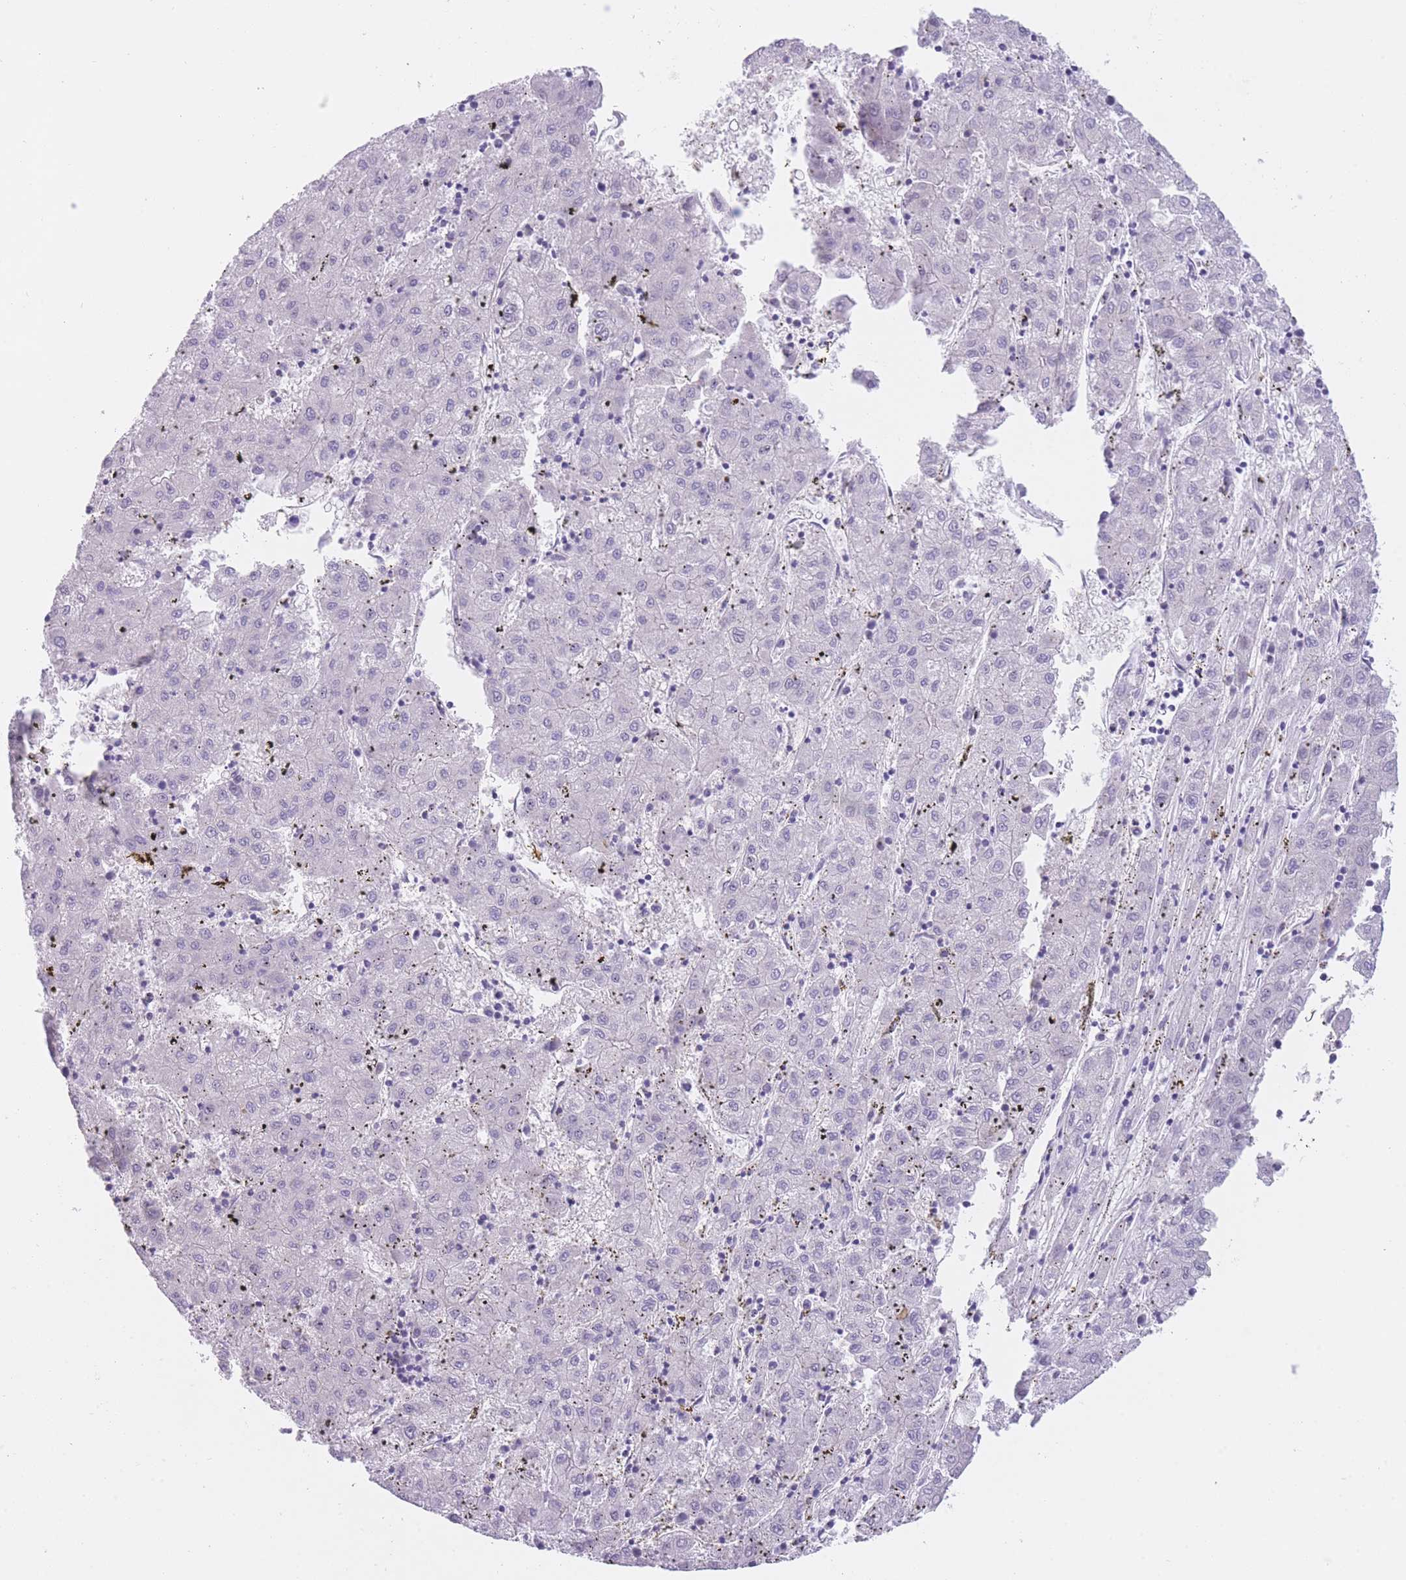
{"staining": {"intensity": "negative", "quantity": "none", "location": "none"}, "tissue": "liver cancer", "cell_type": "Tumor cells", "image_type": "cancer", "snomed": [{"axis": "morphology", "description": "Carcinoma, Hepatocellular, NOS"}, {"axis": "topography", "description": "Liver"}], "caption": "IHC photomicrograph of liver hepatocellular carcinoma stained for a protein (brown), which reveals no expression in tumor cells.", "gene": "QTRT1", "patient": {"sex": "male", "age": 72}}